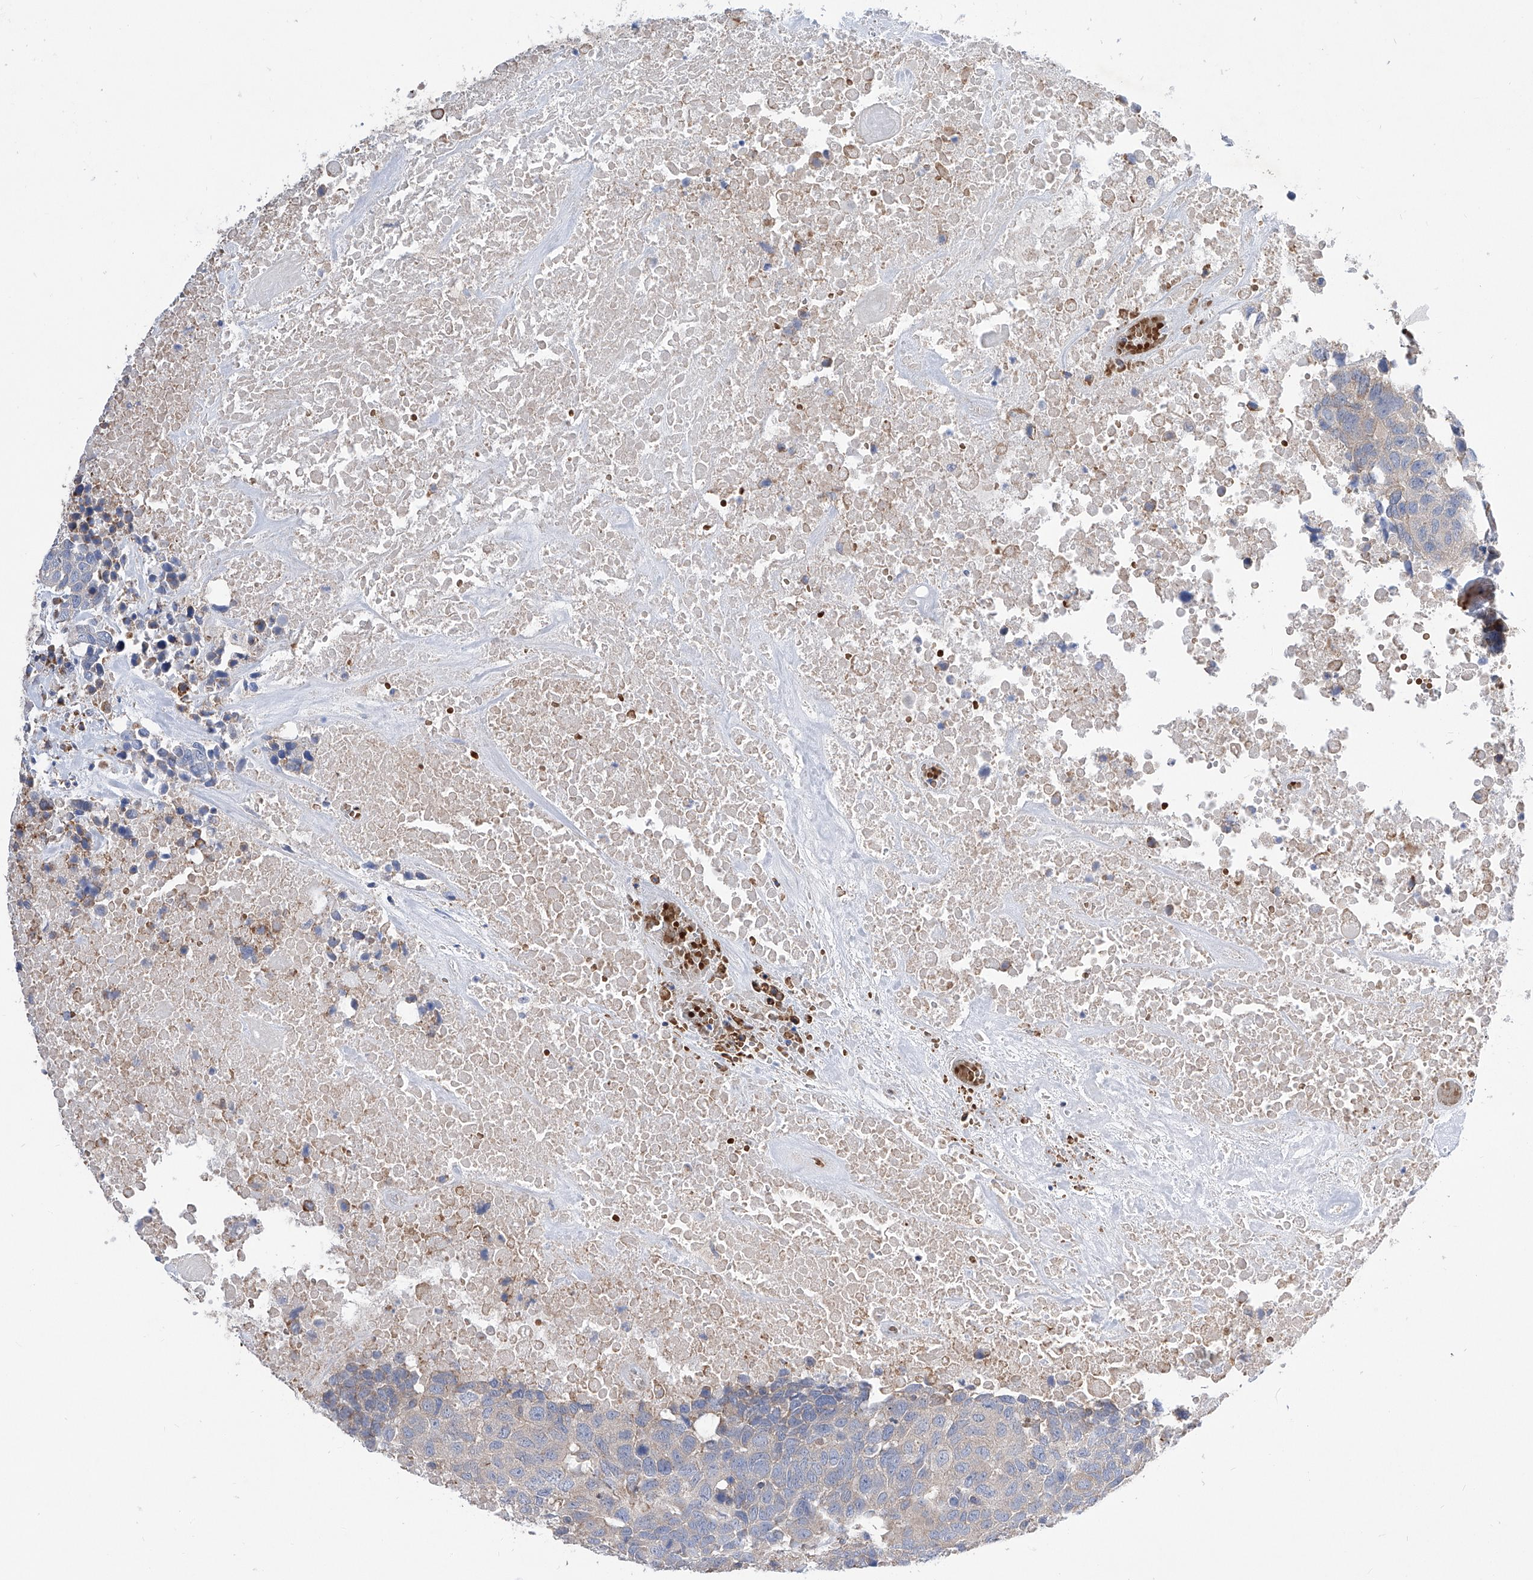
{"staining": {"intensity": "negative", "quantity": "none", "location": "none"}, "tissue": "head and neck cancer", "cell_type": "Tumor cells", "image_type": "cancer", "snomed": [{"axis": "morphology", "description": "Squamous cell carcinoma, NOS"}, {"axis": "topography", "description": "Head-Neck"}], "caption": "Immunohistochemistry of head and neck squamous cell carcinoma reveals no positivity in tumor cells.", "gene": "NFATC4", "patient": {"sex": "male", "age": 66}}